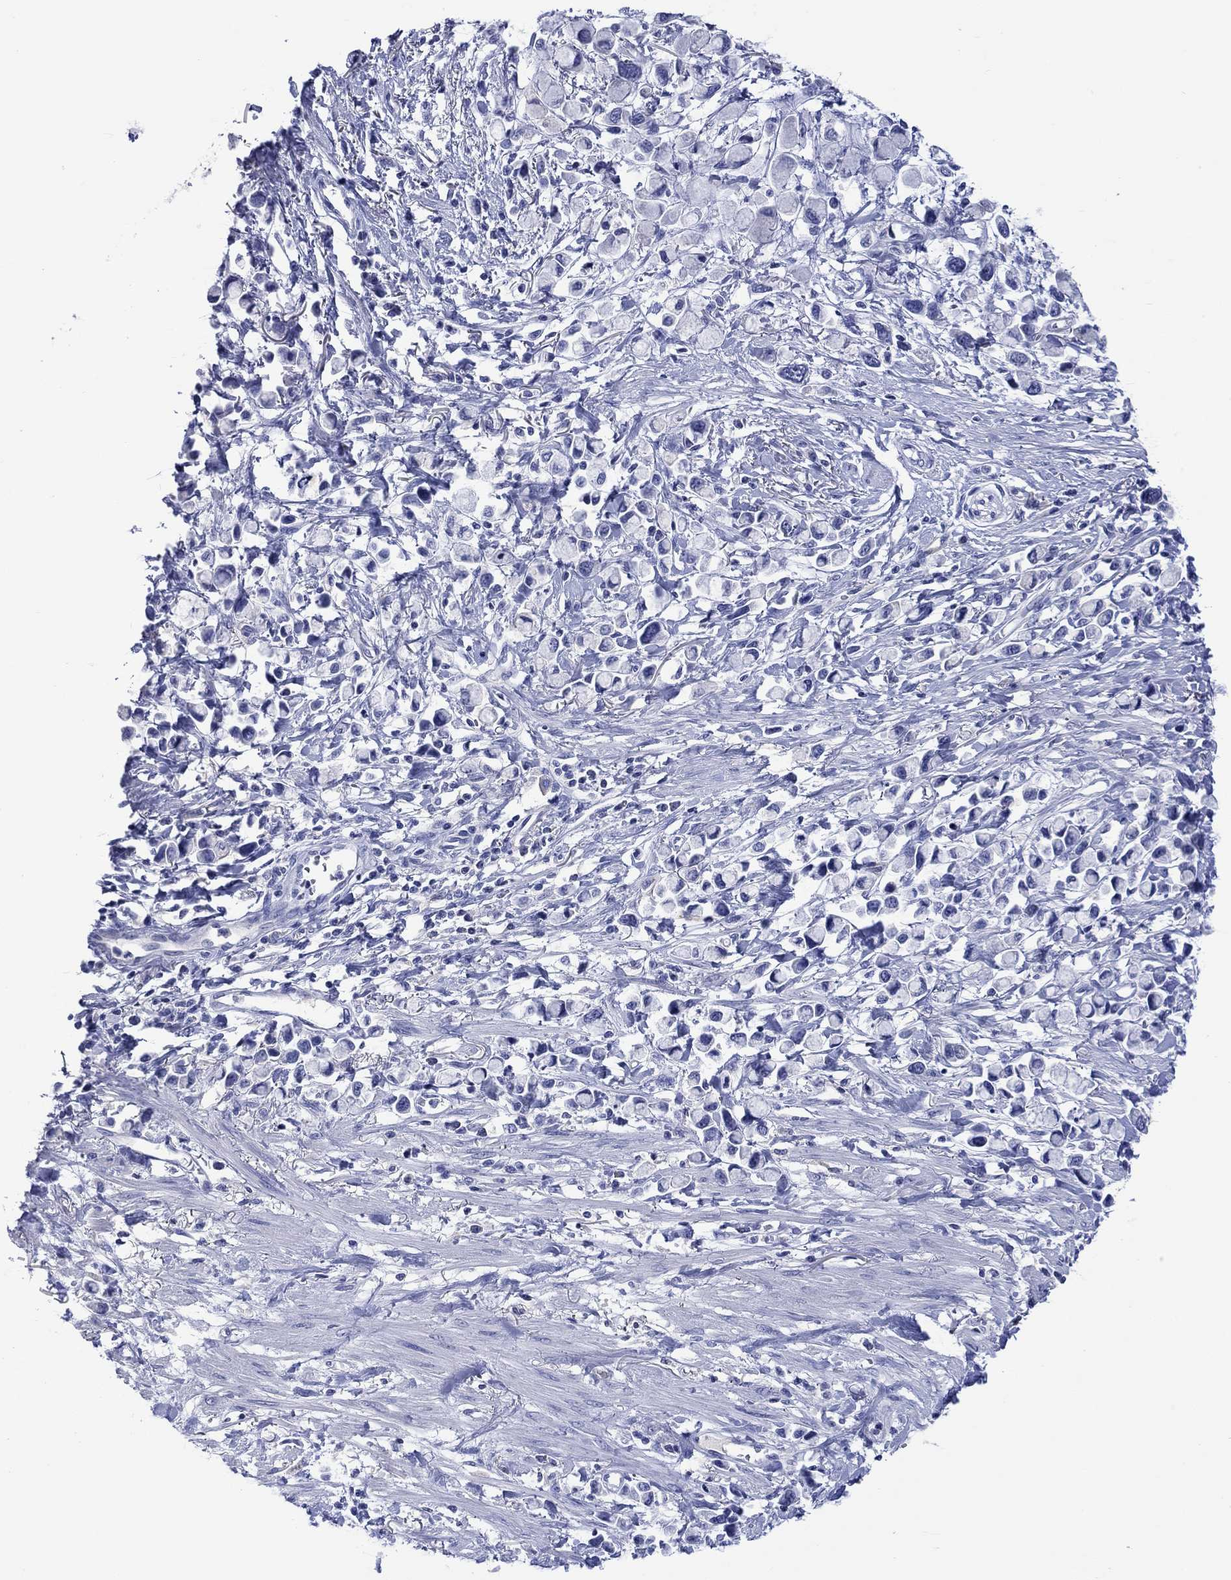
{"staining": {"intensity": "negative", "quantity": "none", "location": "none"}, "tissue": "stomach cancer", "cell_type": "Tumor cells", "image_type": "cancer", "snomed": [{"axis": "morphology", "description": "Adenocarcinoma, NOS"}, {"axis": "topography", "description": "Stomach"}], "caption": "Tumor cells show no significant protein staining in stomach cancer. (IHC, brightfield microscopy, high magnification).", "gene": "CACNG3", "patient": {"sex": "female", "age": 81}}